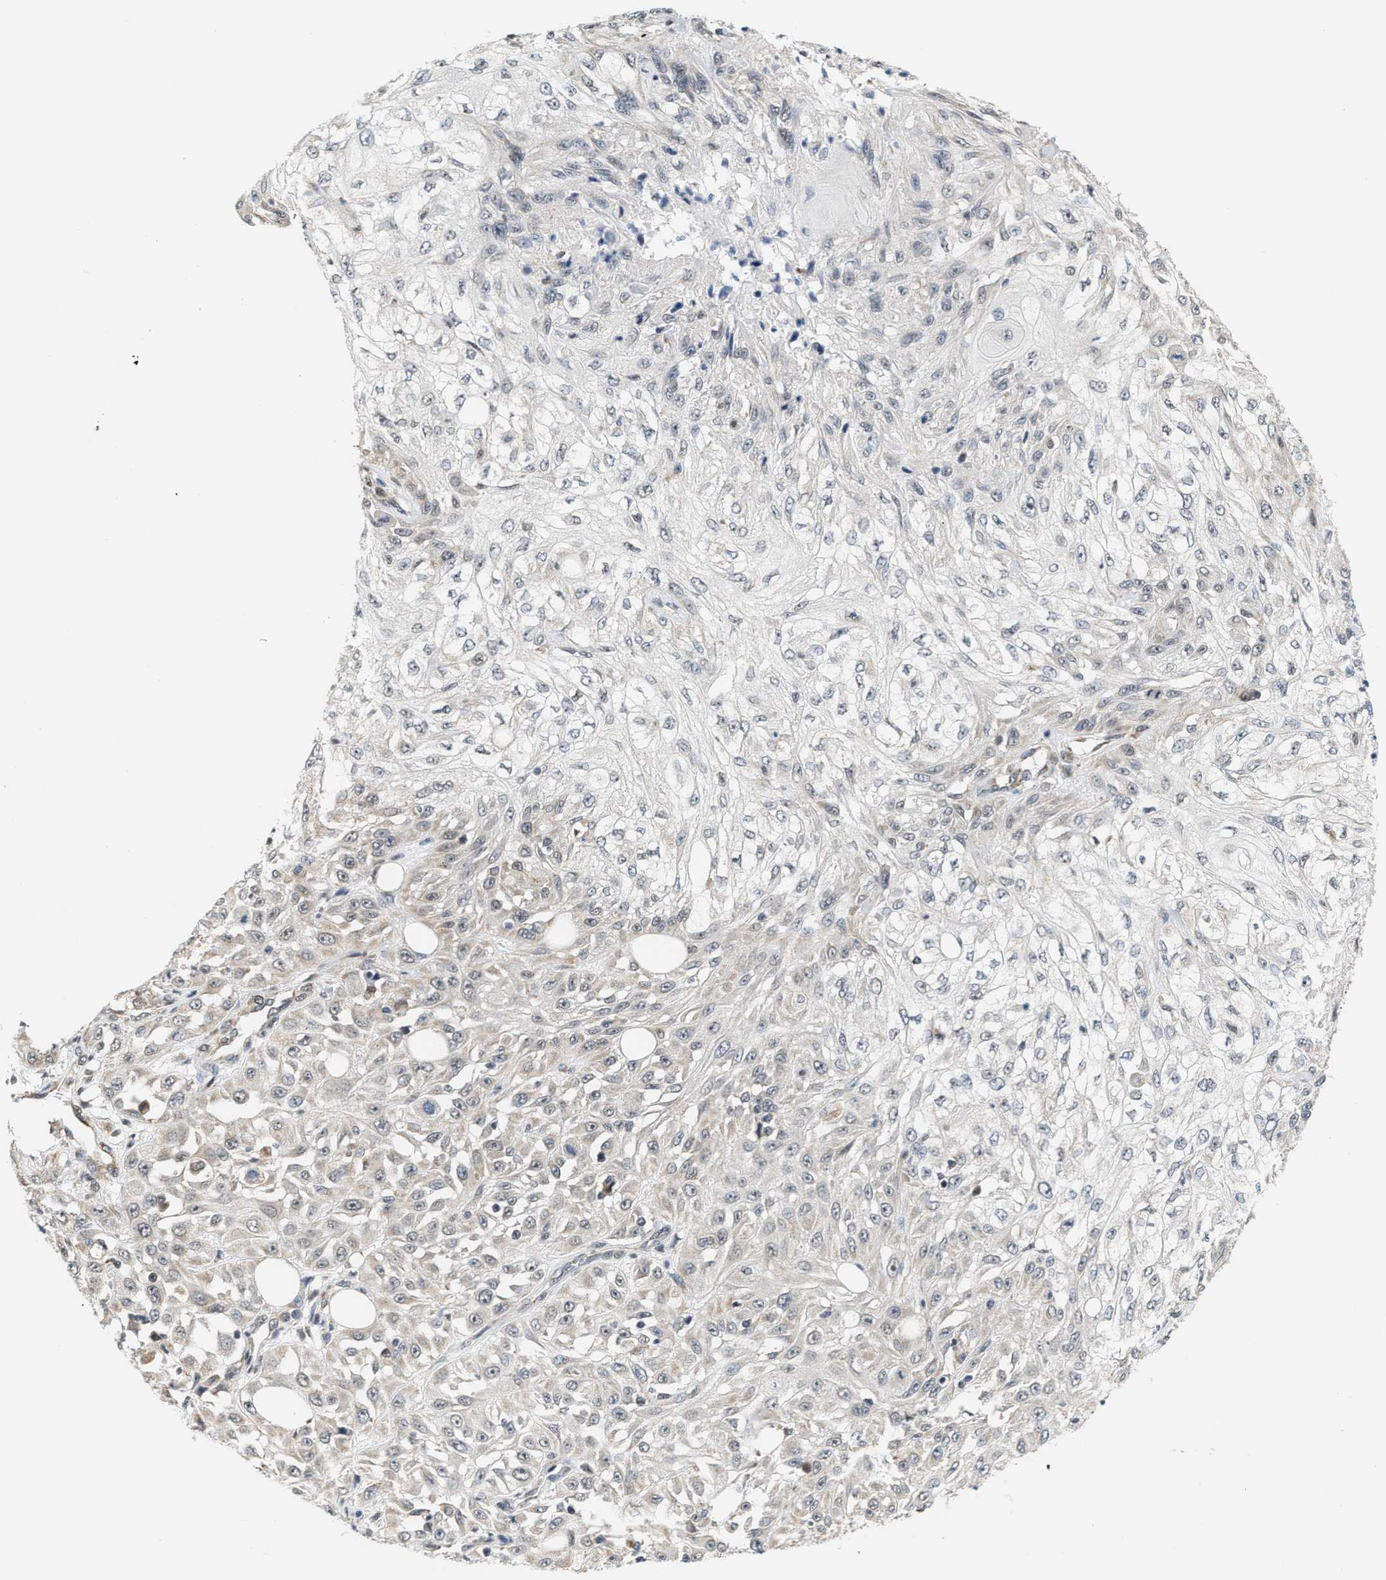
{"staining": {"intensity": "negative", "quantity": "none", "location": "none"}, "tissue": "skin cancer", "cell_type": "Tumor cells", "image_type": "cancer", "snomed": [{"axis": "morphology", "description": "Squamous cell carcinoma, NOS"}, {"axis": "morphology", "description": "Squamous cell carcinoma, metastatic, NOS"}, {"axis": "topography", "description": "Skin"}, {"axis": "topography", "description": "Lymph node"}], "caption": "Protein analysis of skin metastatic squamous cell carcinoma displays no significant staining in tumor cells.", "gene": "GIGYF1", "patient": {"sex": "male", "age": 75}}